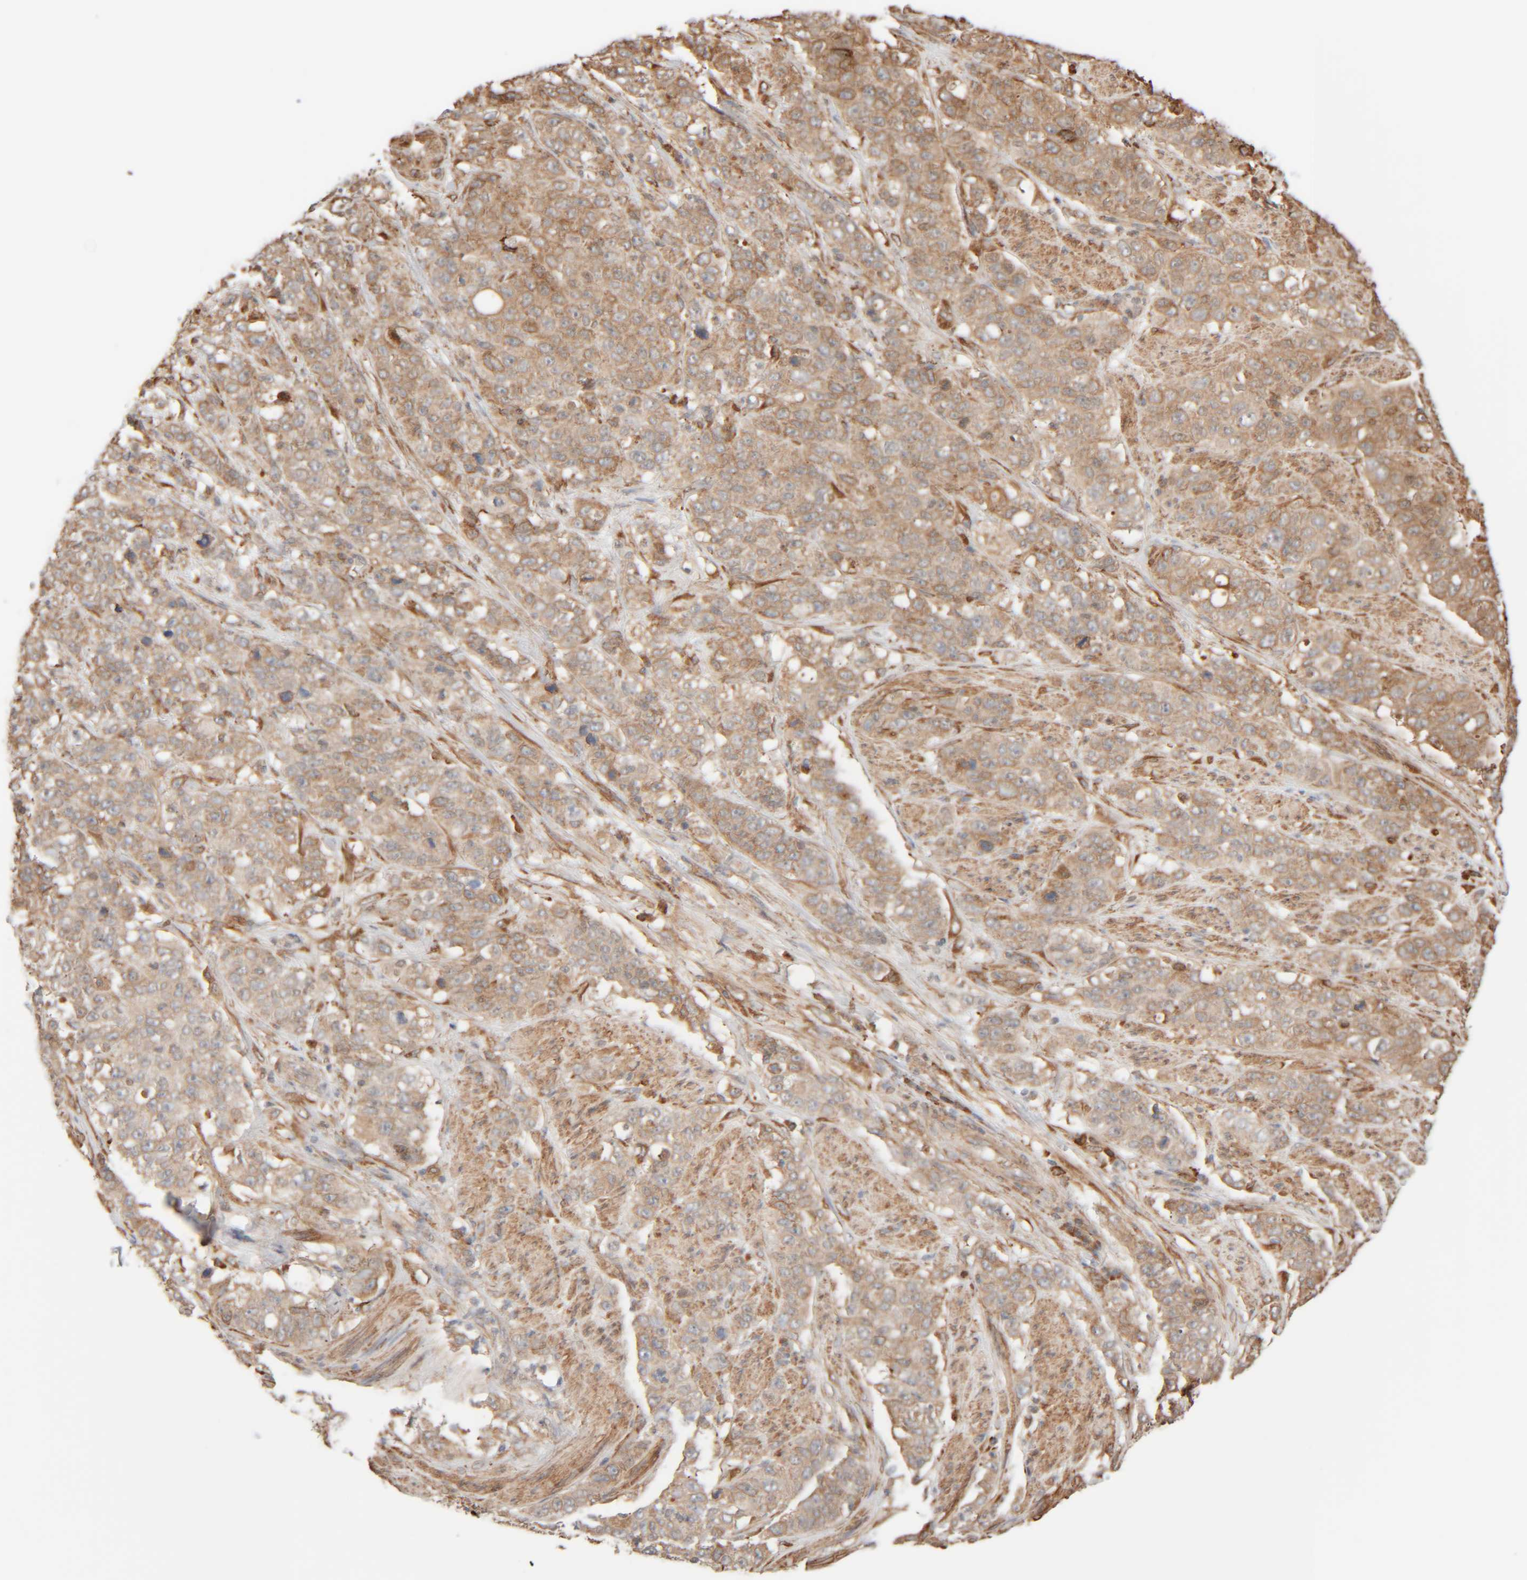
{"staining": {"intensity": "moderate", "quantity": ">75%", "location": "cytoplasmic/membranous"}, "tissue": "stomach cancer", "cell_type": "Tumor cells", "image_type": "cancer", "snomed": [{"axis": "morphology", "description": "Adenocarcinoma, NOS"}, {"axis": "topography", "description": "Stomach"}], "caption": "Human adenocarcinoma (stomach) stained with a brown dye exhibits moderate cytoplasmic/membranous positive positivity in approximately >75% of tumor cells.", "gene": "INTS1", "patient": {"sex": "male", "age": 48}}